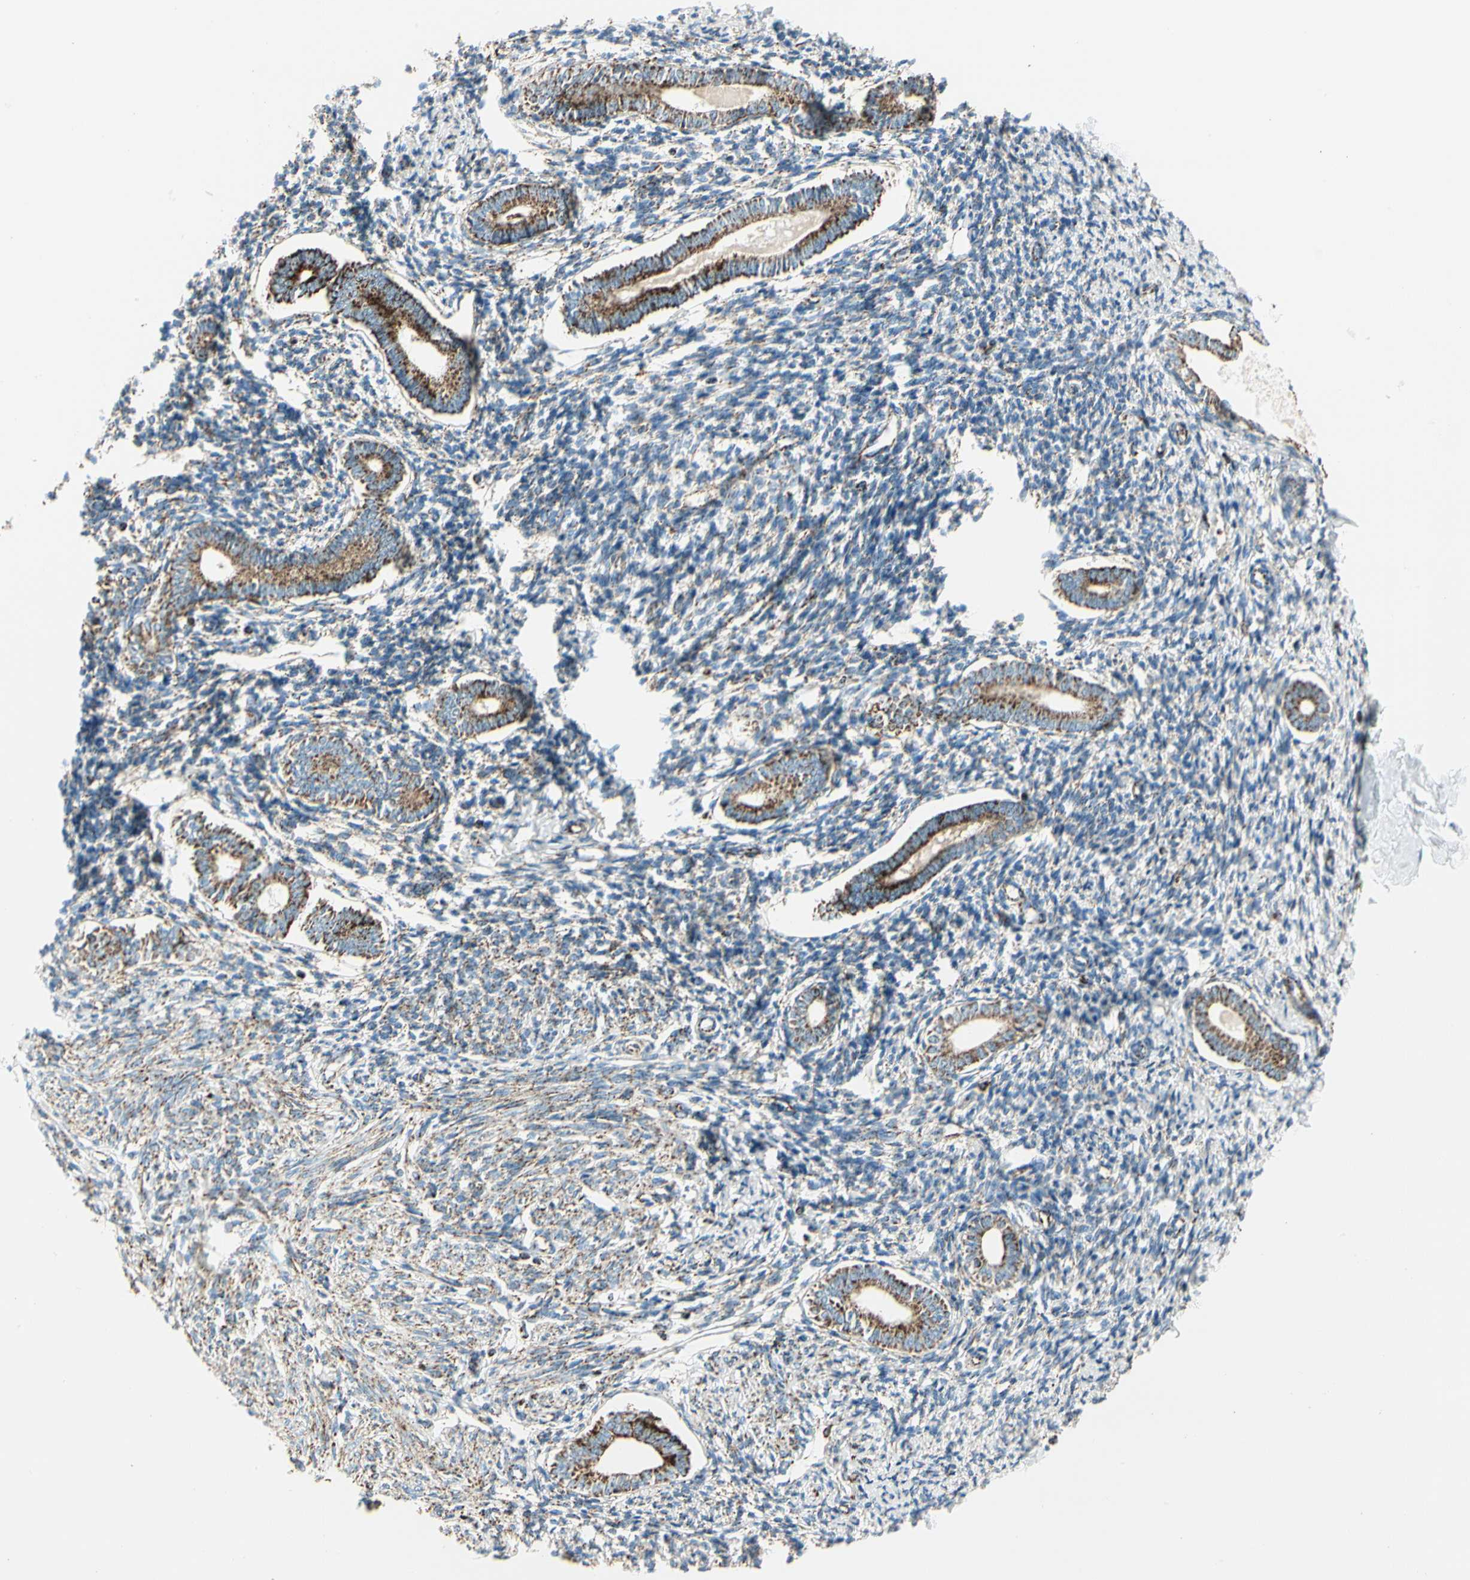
{"staining": {"intensity": "moderate", "quantity": ">75%", "location": "cytoplasmic/membranous"}, "tissue": "endometrium", "cell_type": "Cells in endometrial stroma", "image_type": "normal", "snomed": [{"axis": "morphology", "description": "Normal tissue, NOS"}, {"axis": "topography", "description": "Endometrium"}], "caption": "Moderate cytoplasmic/membranous positivity for a protein is seen in about >75% of cells in endometrial stroma of normal endometrium using immunohistochemistry.", "gene": "ME2", "patient": {"sex": "female", "age": 71}}